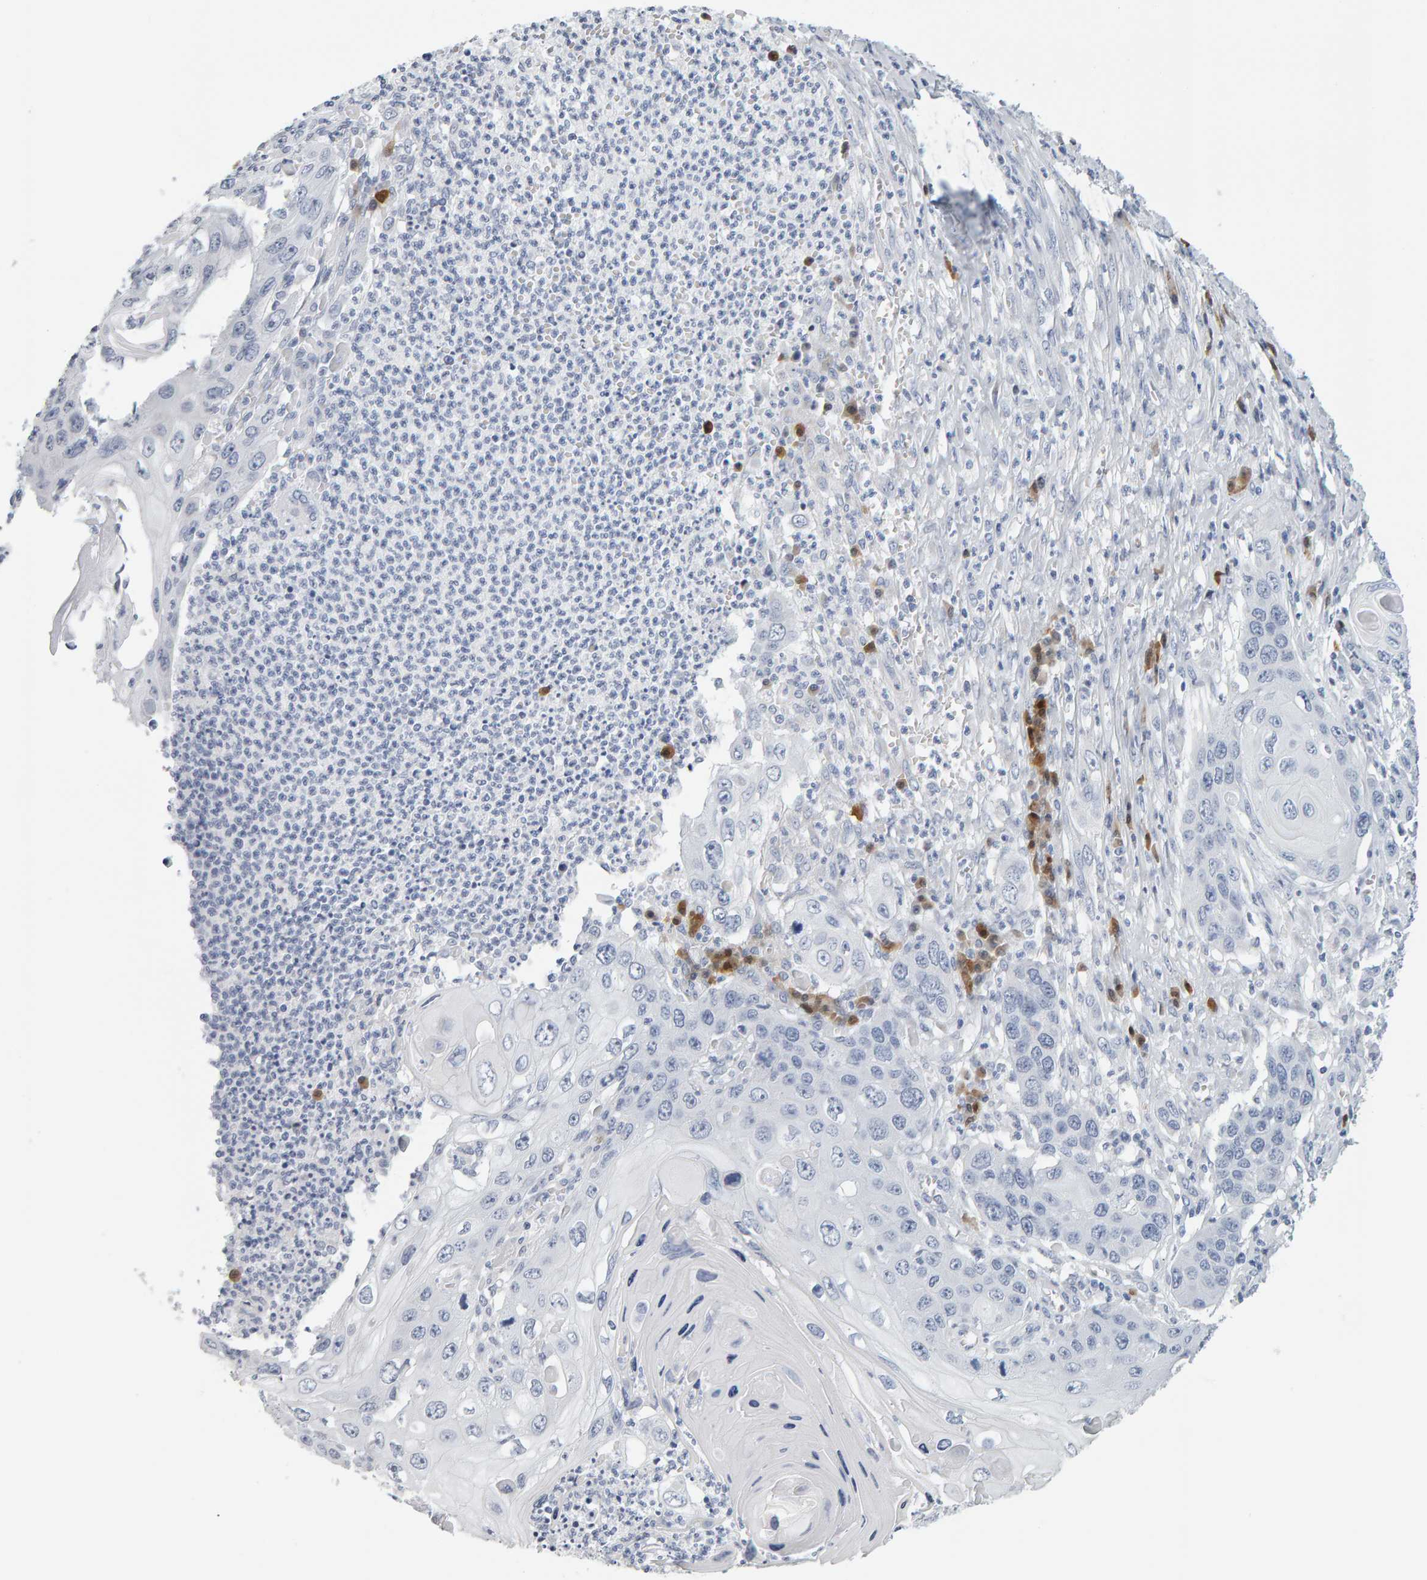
{"staining": {"intensity": "negative", "quantity": "none", "location": "none"}, "tissue": "skin cancer", "cell_type": "Tumor cells", "image_type": "cancer", "snomed": [{"axis": "morphology", "description": "Squamous cell carcinoma, NOS"}, {"axis": "topography", "description": "Skin"}], "caption": "The photomicrograph shows no staining of tumor cells in skin cancer (squamous cell carcinoma). (Brightfield microscopy of DAB immunohistochemistry at high magnification).", "gene": "CTH", "patient": {"sex": "male", "age": 55}}